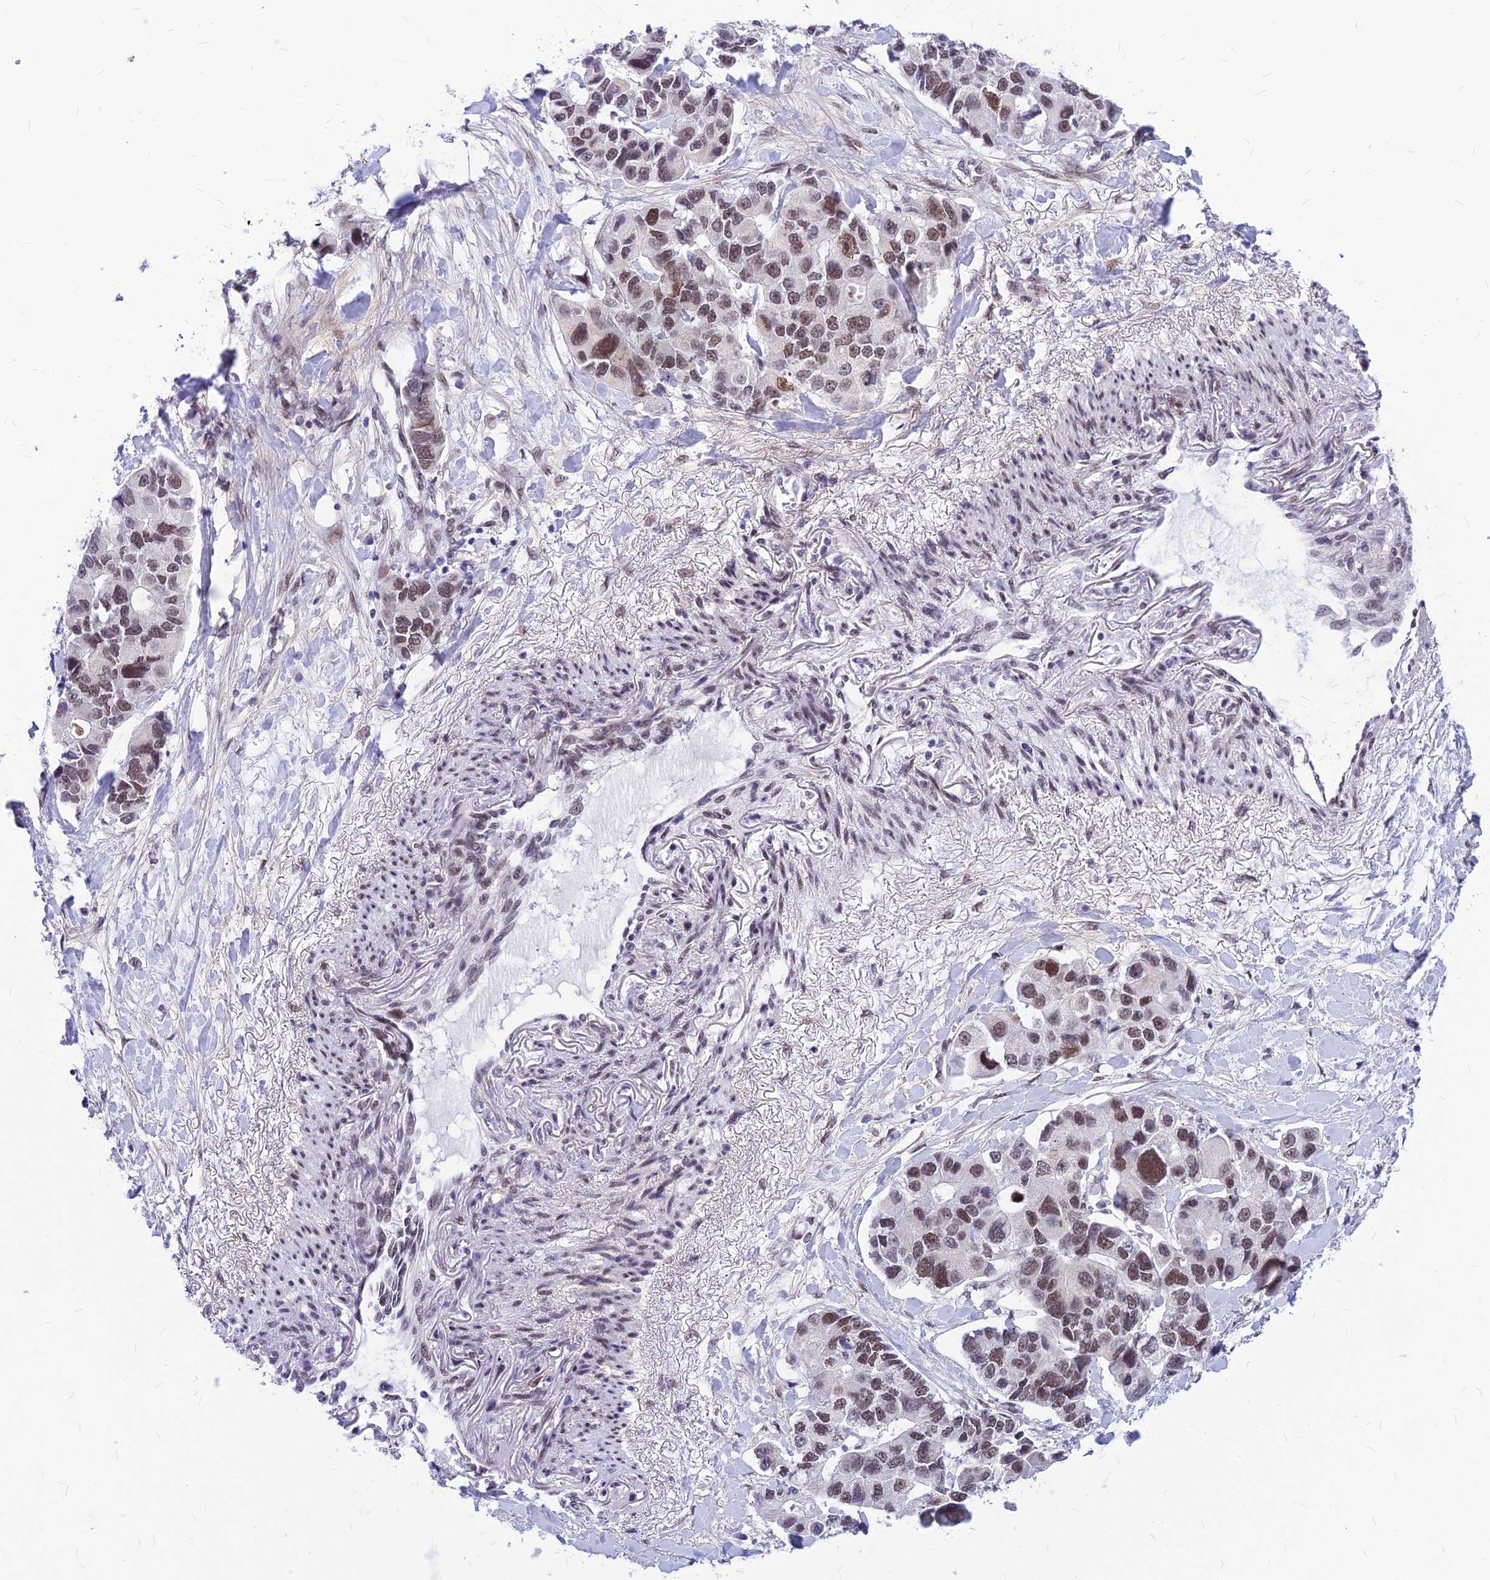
{"staining": {"intensity": "moderate", "quantity": "25%-75%", "location": "nuclear"}, "tissue": "lung cancer", "cell_type": "Tumor cells", "image_type": "cancer", "snomed": [{"axis": "morphology", "description": "Adenocarcinoma, NOS"}, {"axis": "topography", "description": "Lung"}], "caption": "Moderate nuclear expression for a protein is appreciated in approximately 25%-75% of tumor cells of lung adenocarcinoma using IHC.", "gene": "KCTD13", "patient": {"sex": "female", "age": 54}}